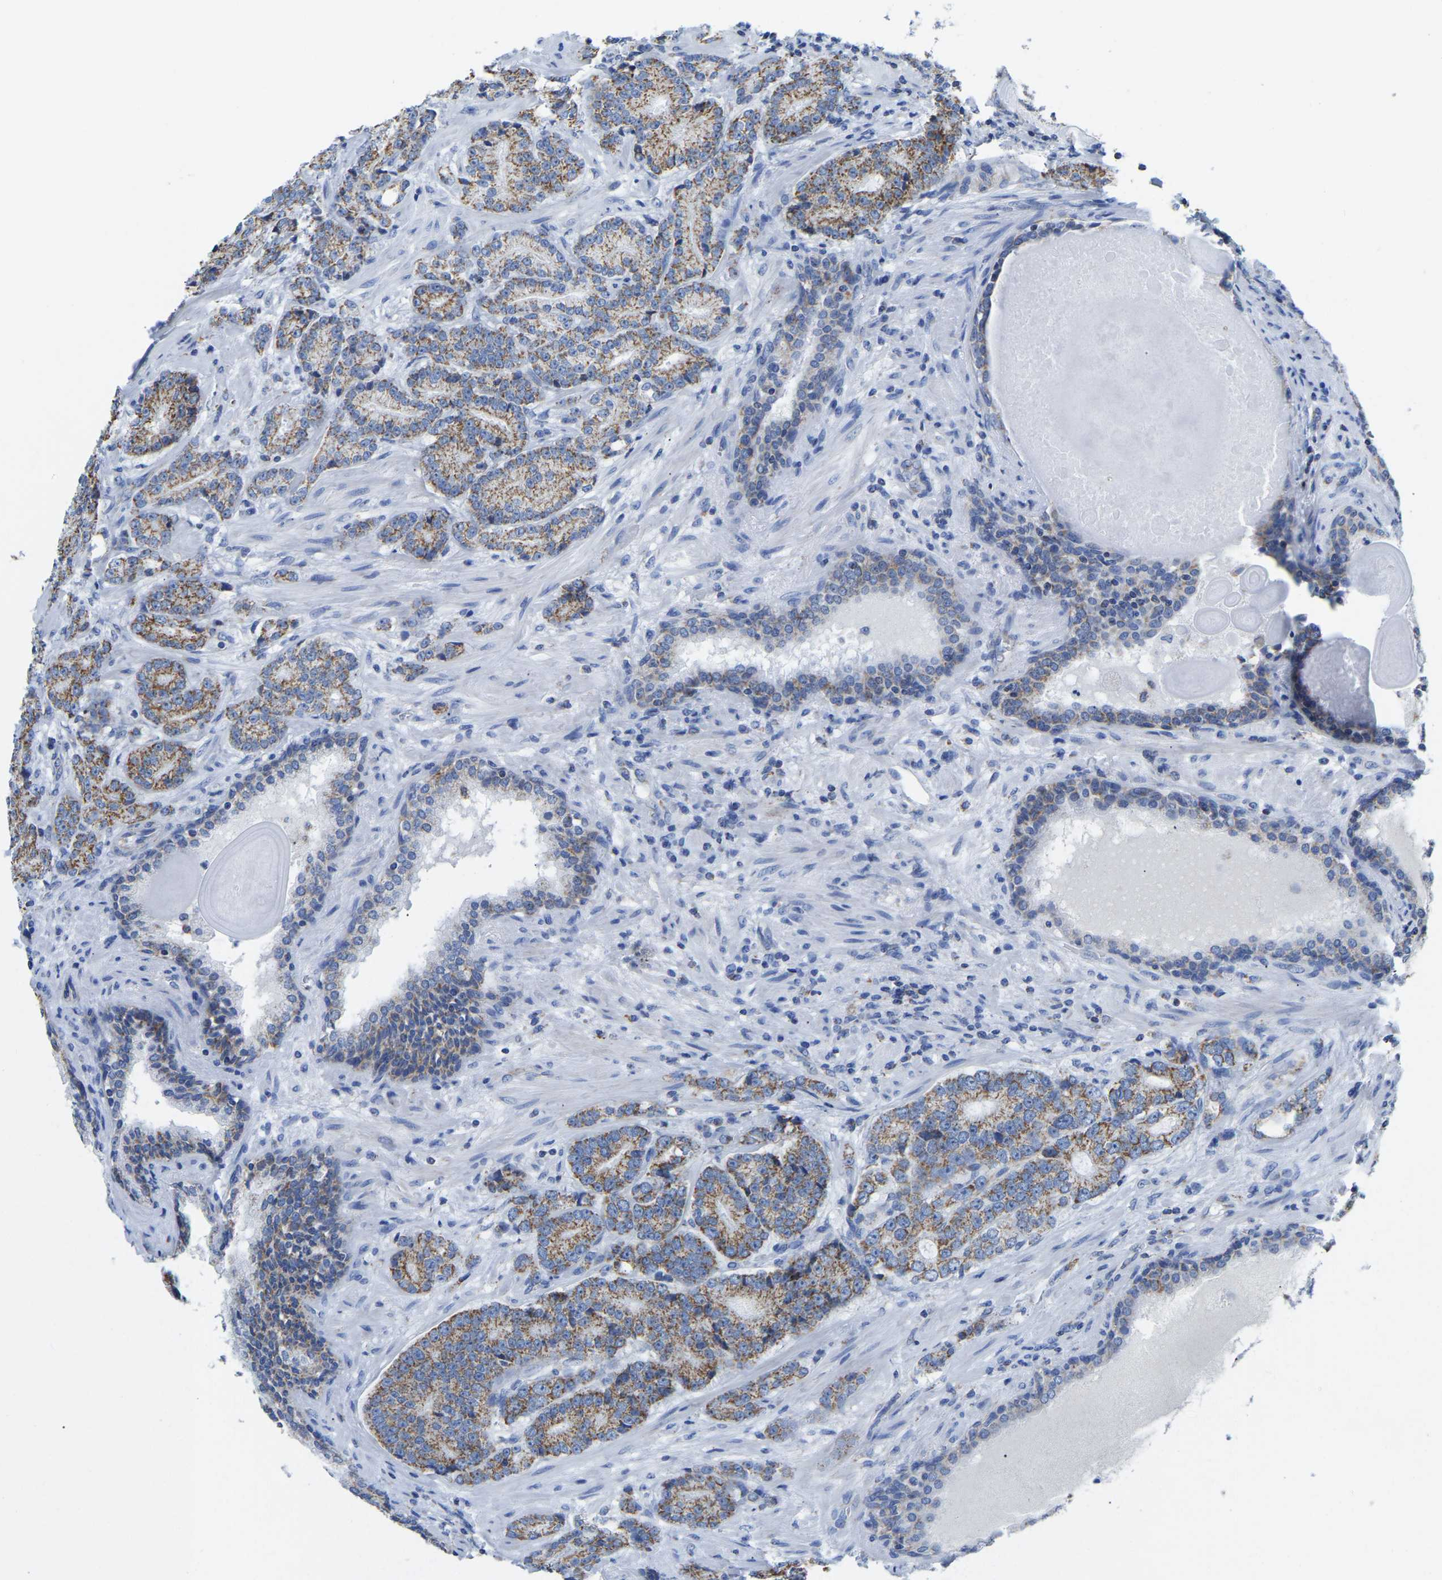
{"staining": {"intensity": "strong", "quantity": "25%-75%", "location": "cytoplasmic/membranous"}, "tissue": "prostate cancer", "cell_type": "Tumor cells", "image_type": "cancer", "snomed": [{"axis": "morphology", "description": "Adenocarcinoma, High grade"}, {"axis": "topography", "description": "Prostate"}], "caption": "A brown stain highlights strong cytoplasmic/membranous staining of a protein in prostate cancer (adenocarcinoma (high-grade)) tumor cells.", "gene": "ETFA", "patient": {"sex": "male", "age": 61}}